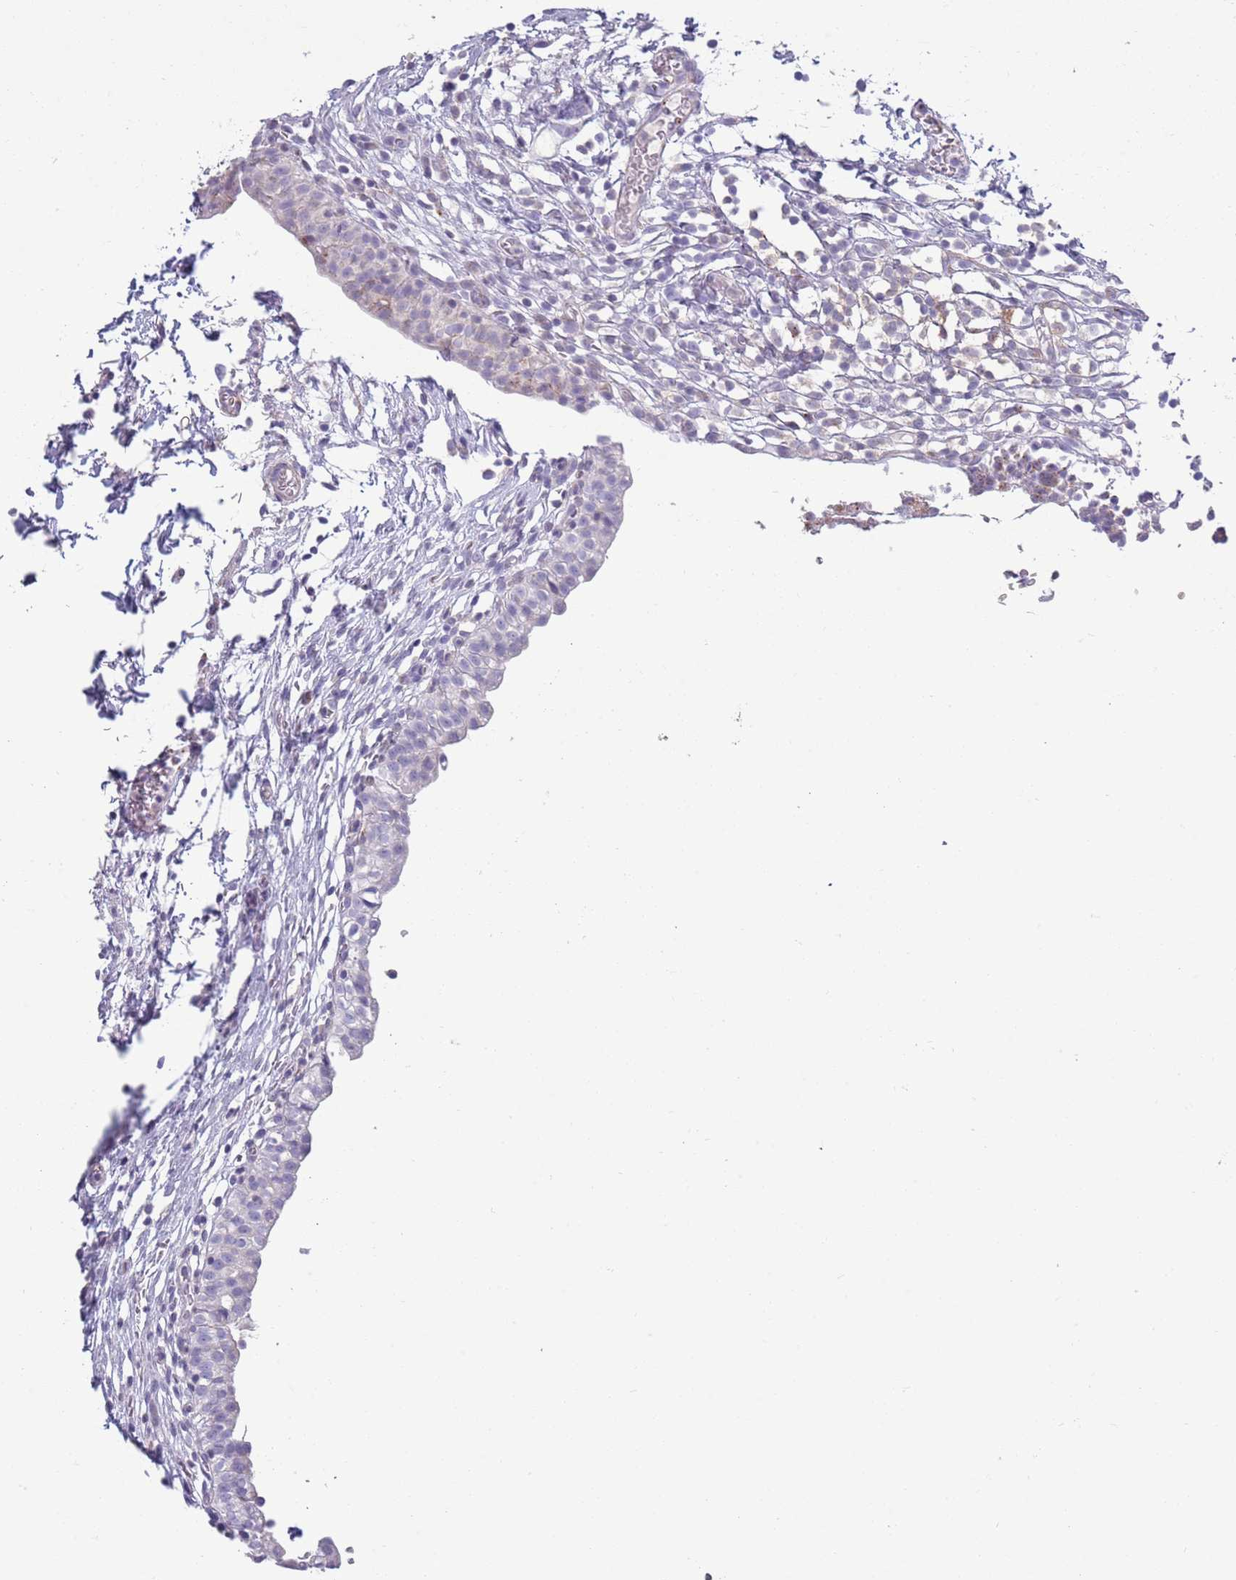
{"staining": {"intensity": "negative", "quantity": "none", "location": "none"}, "tissue": "urinary bladder", "cell_type": "Urothelial cells", "image_type": "normal", "snomed": [{"axis": "morphology", "description": "Normal tissue, NOS"}, {"axis": "topography", "description": "Urinary bladder"}, {"axis": "topography", "description": "Peripheral nerve tissue"}], "caption": "This is an immunohistochemistry (IHC) histopathology image of unremarkable urinary bladder. There is no staining in urothelial cells.", "gene": "ACSBG1", "patient": {"sex": "male", "age": 55}}